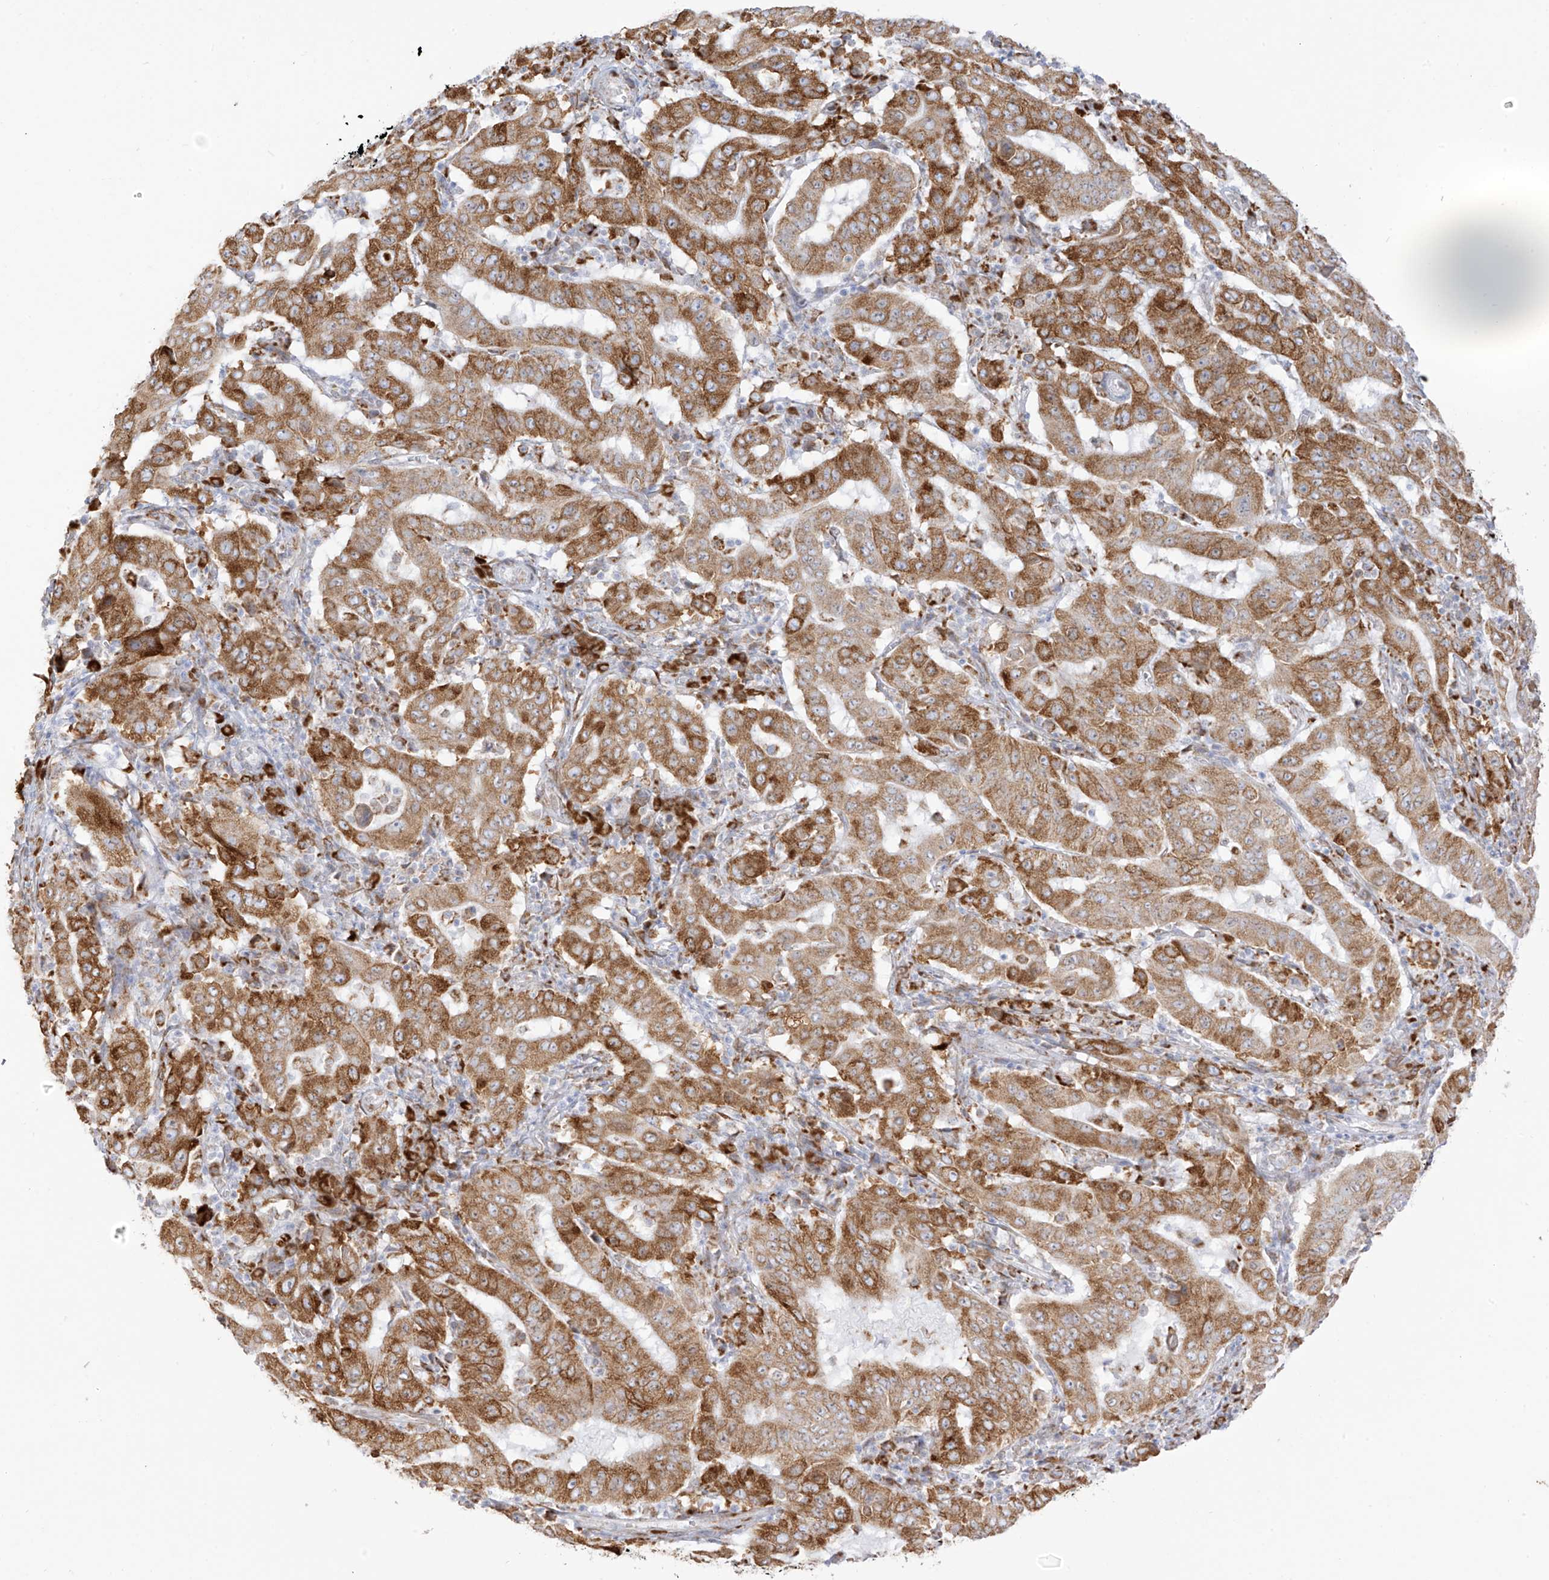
{"staining": {"intensity": "moderate", "quantity": ">75%", "location": "cytoplasmic/membranous"}, "tissue": "pancreatic cancer", "cell_type": "Tumor cells", "image_type": "cancer", "snomed": [{"axis": "morphology", "description": "Adenocarcinoma, NOS"}, {"axis": "topography", "description": "Pancreas"}], "caption": "Immunohistochemistry (IHC) of human pancreatic cancer displays medium levels of moderate cytoplasmic/membranous positivity in approximately >75% of tumor cells. (brown staining indicates protein expression, while blue staining denotes nuclei).", "gene": "LRRC59", "patient": {"sex": "male", "age": 63}}